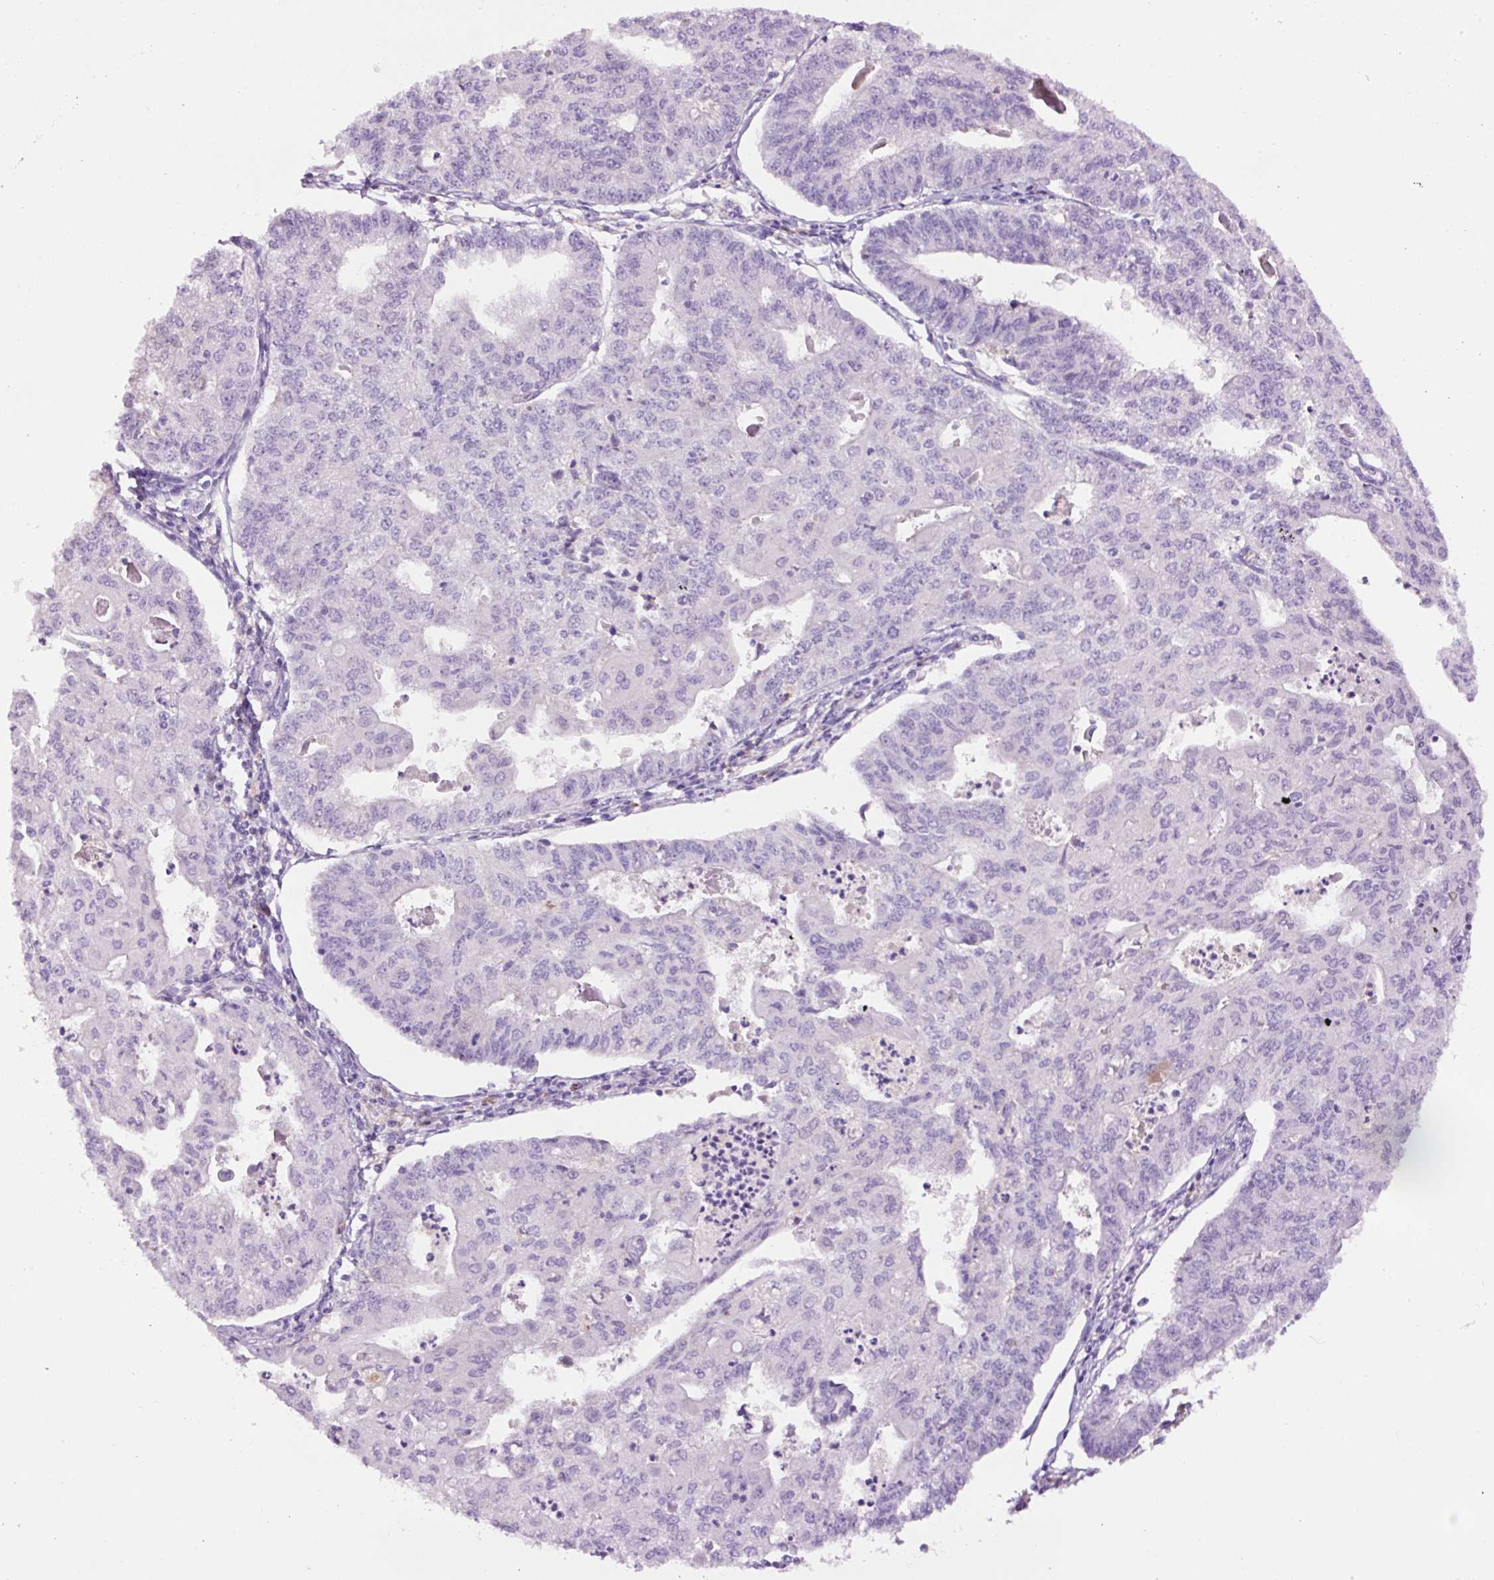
{"staining": {"intensity": "negative", "quantity": "none", "location": "none"}, "tissue": "endometrial cancer", "cell_type": "Tumor cells", "image_type": "cancer", "snomed": [{"axis": "morphology", "description": "Adenocarcinoma, NOS"}, {"axis": "topography", "description": "Endometrium"}], "caption": "Tumor cells show no significant protein expression in endometrial cancer.", "gene": "DPPA4", "patient": {"sex": "female", "age": 56}}